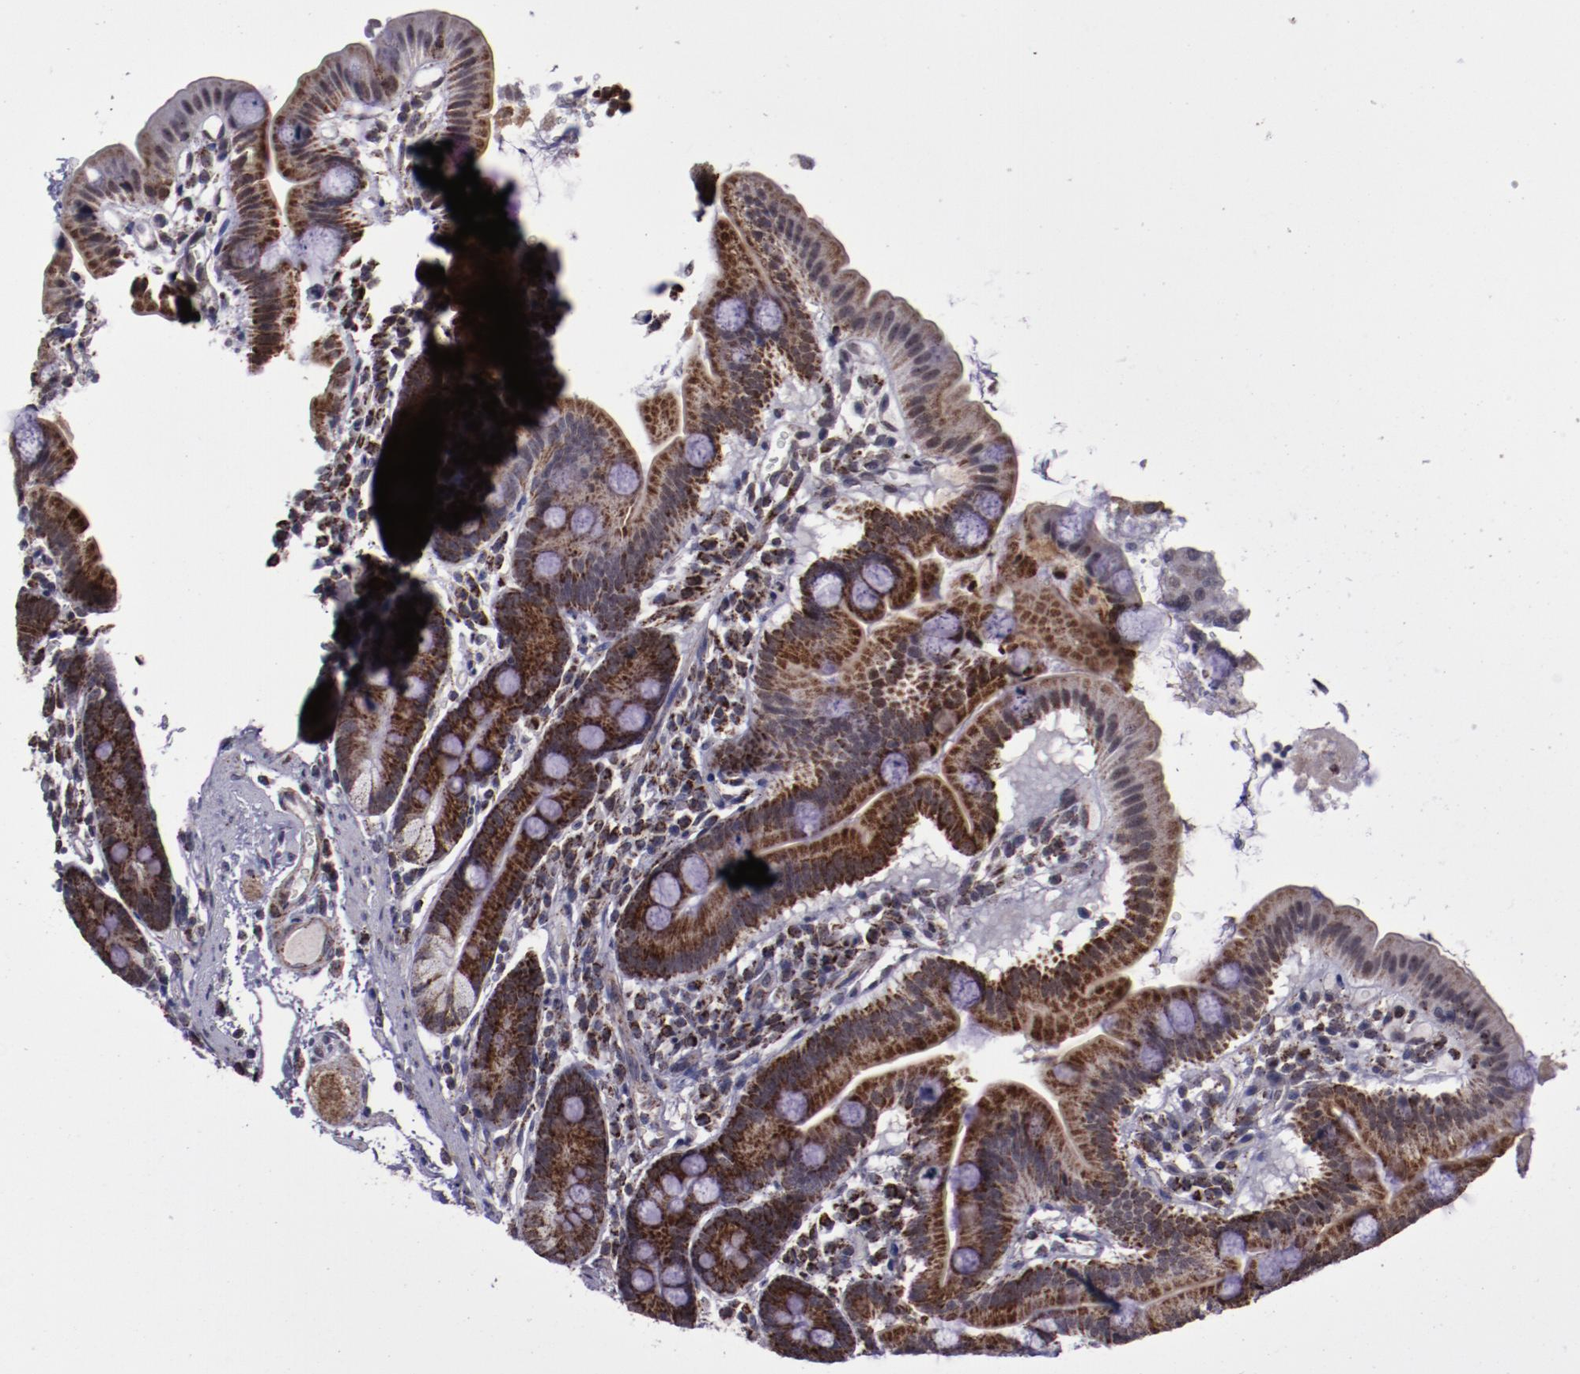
{"staining": {"intensity": "strong", "quantity": ">75%", "location": "cytoplasmic/membranous"}, "tissue": "duodenum", "cell_type": "Glandular cells", "image_type": "normal", "snomed": [{"axis": "morphology", "description": "Normal tissue, NOS"}, {"axis": "topography", "description": "Duodenum"}], "caption": "An immunohistochemistry histopathology image of normal tissue is shown. Protein staining in brown shows strong cytoplasmic/membranous positivity in duodenum within glandular cells.", "gene": "LONP1", "patient": {"sex": "male", "age": 50}}